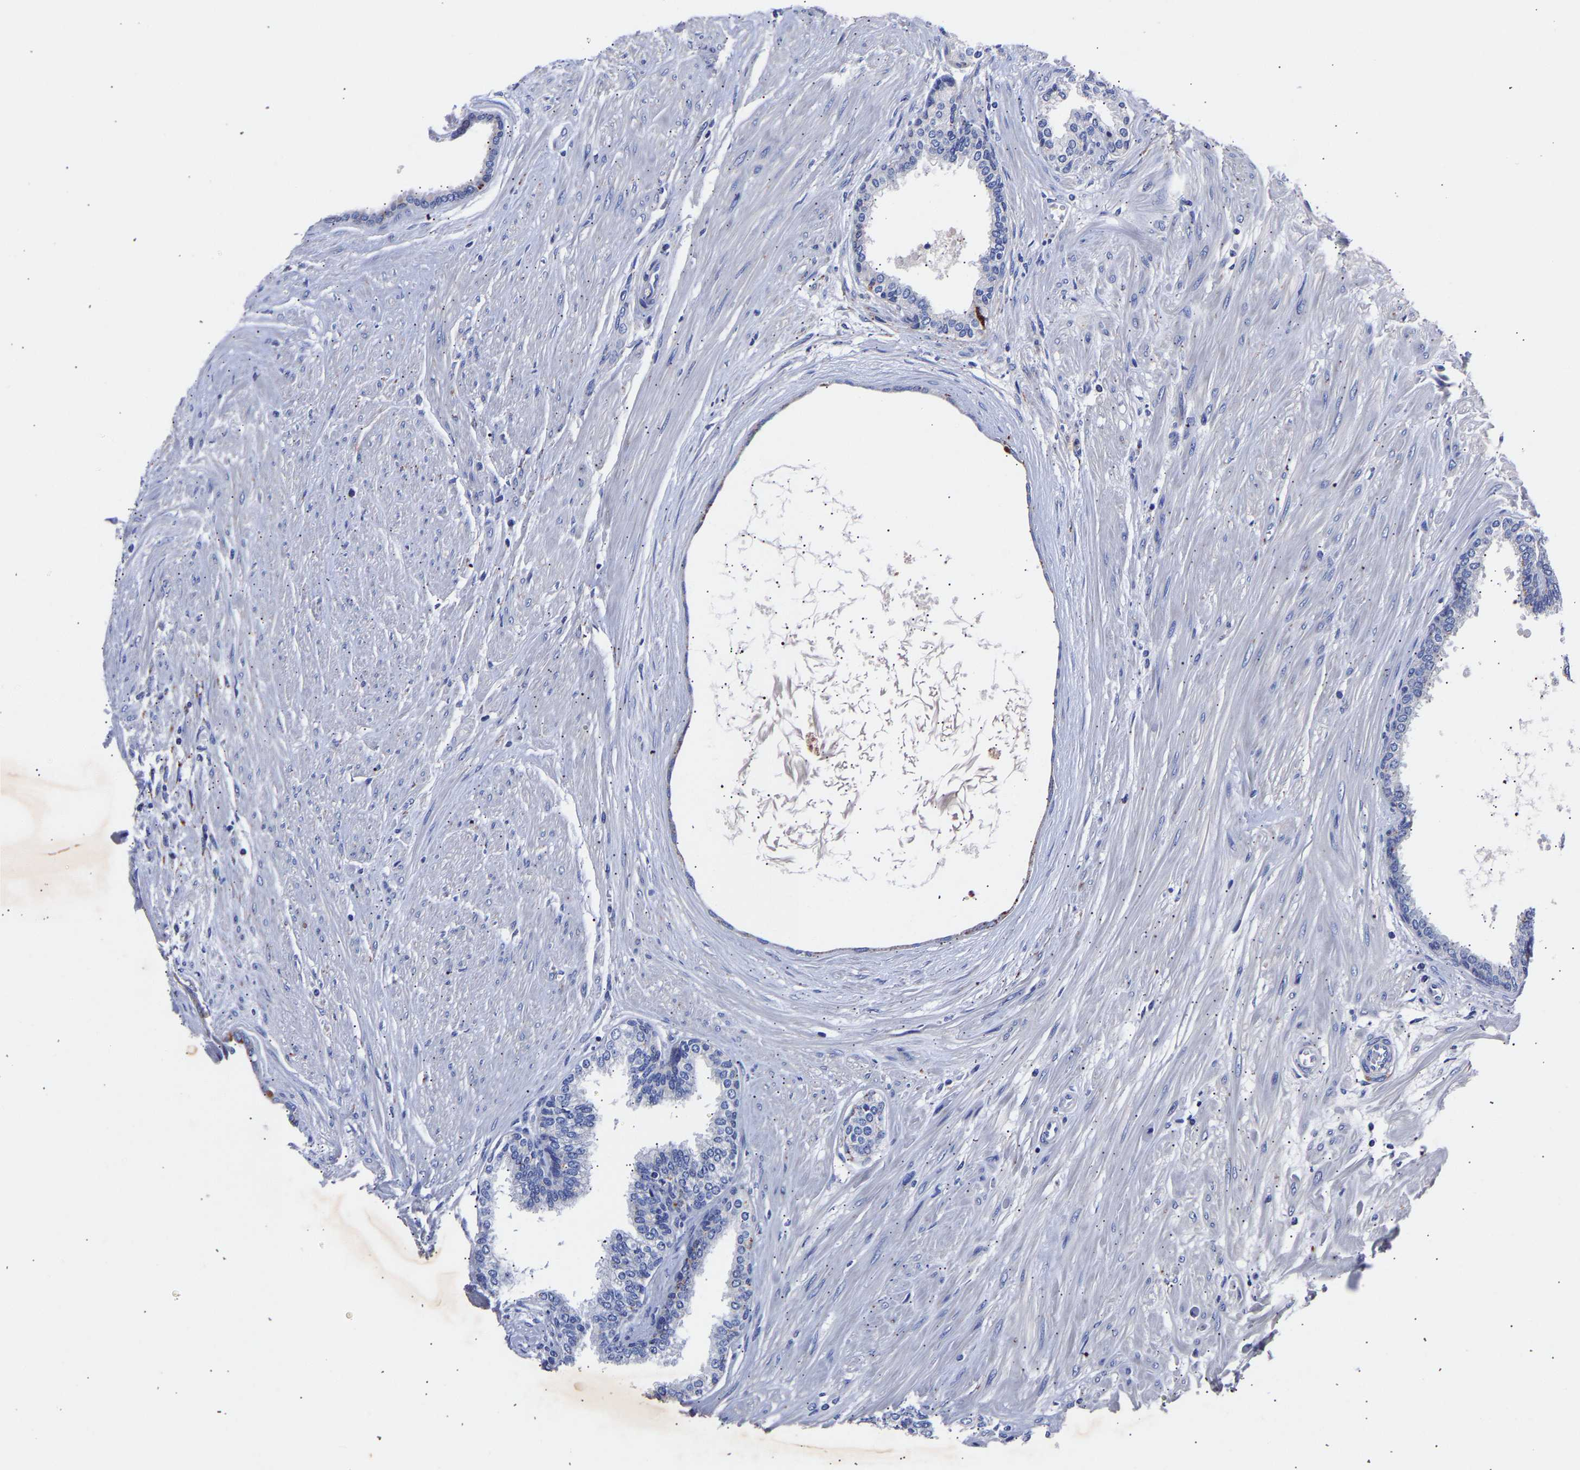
{"staining": {"intensity": "negative", "quantity": "none", "location": "none"}, "tissue": "prostate cancer", "cell_type": "Tumor cells", "image_type": "cancer", "snomed": [{"axis": "morphology", "description": "Adenocarcinoma, Low grade"}, {"axis": "topography", "description": "Prostate"}], "caption": "Prostate adenocarcinoma (low-grade) was stained to show a protein in brown. There is no significant staining in tumor cells. (Immunohistochemistry, brightfield microscopy, high magnification).", "gene": "SEM1", "patient": {"sex": "male", "age": 52}}